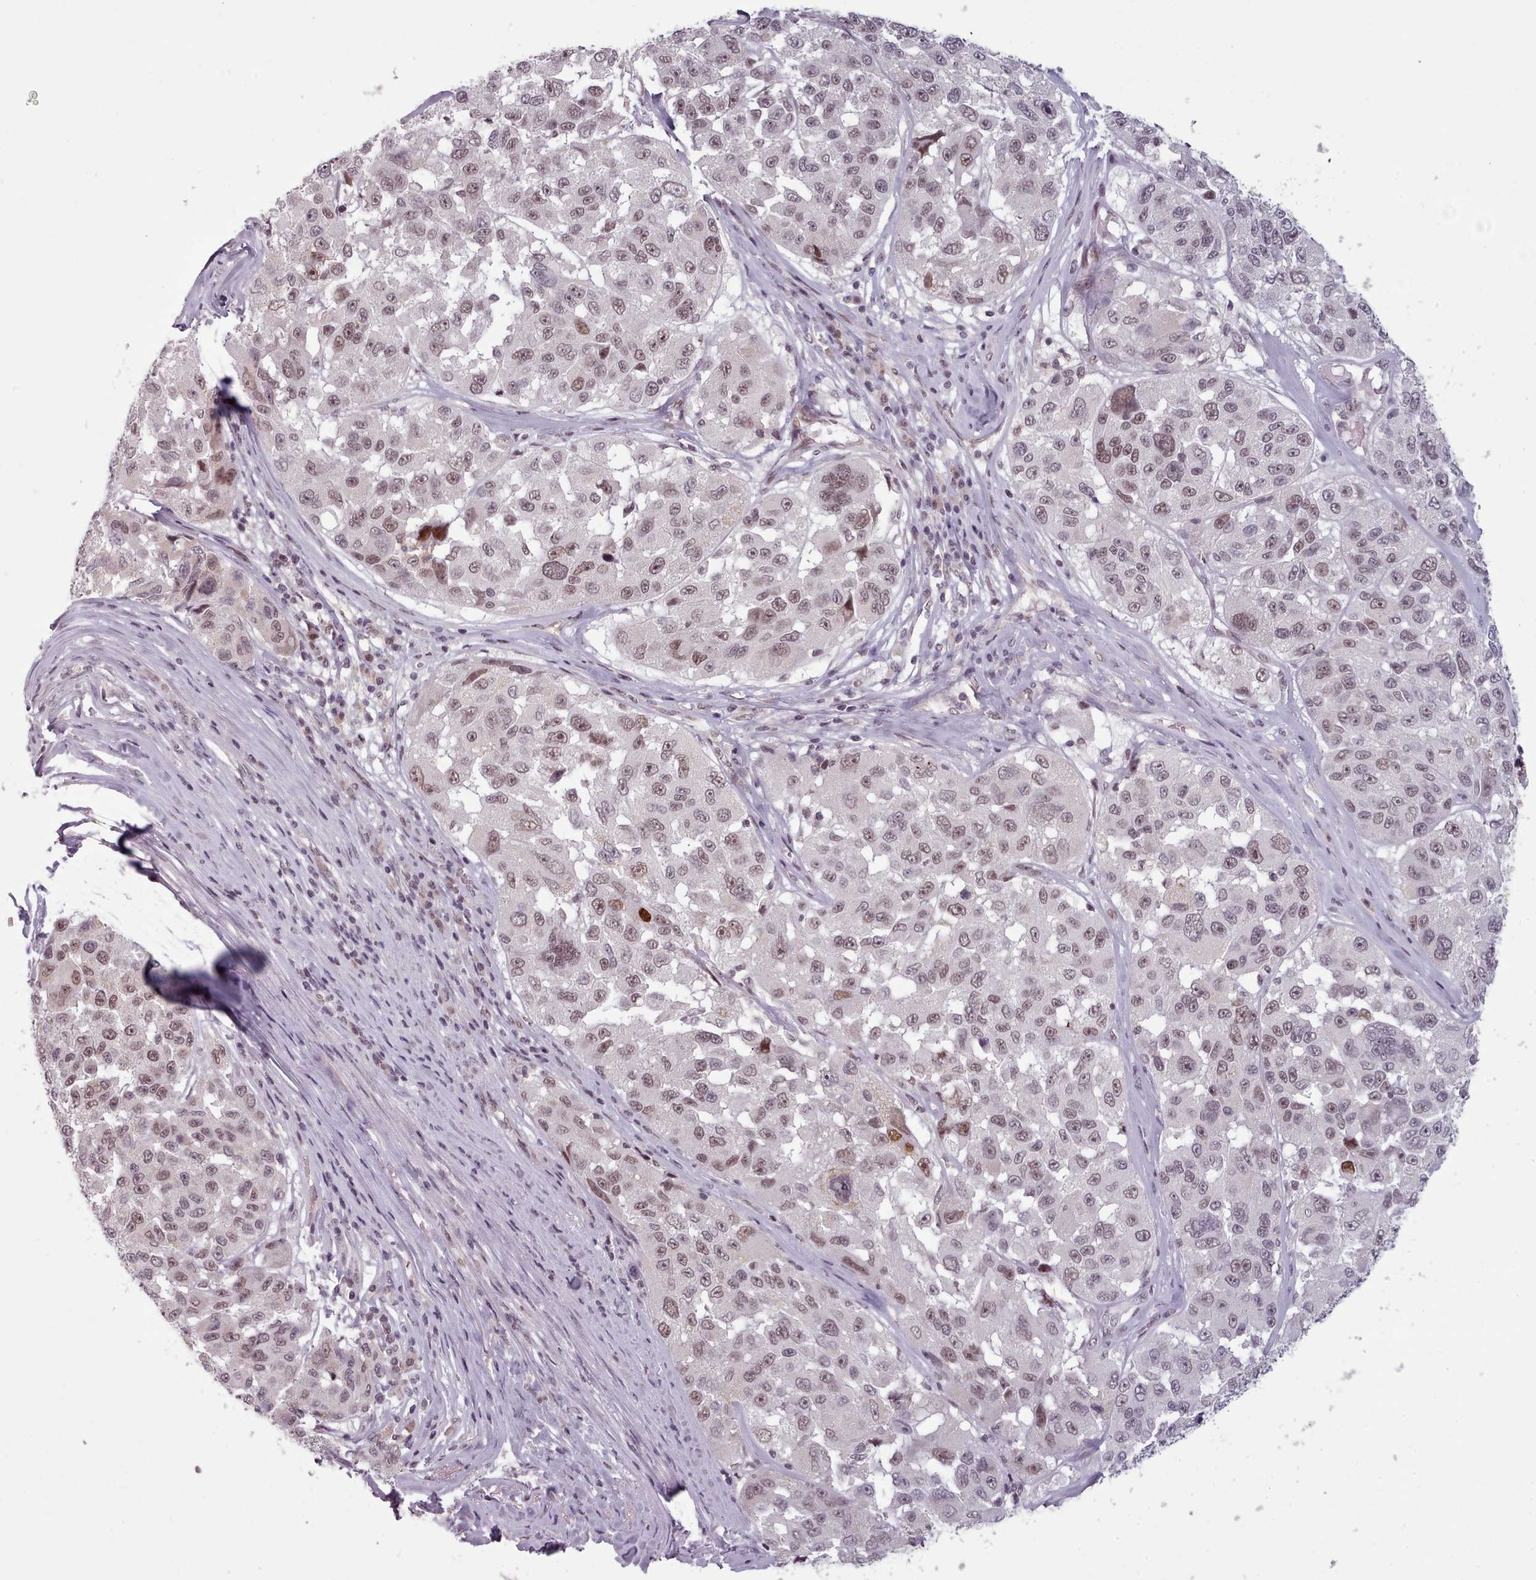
{"staining": {"intensity": "moderate", "quantity": ">75%", "location": "nuclear"}, "tissue": "melanoma", "cell_type": "Tumor cells", "image_type": "cancer", "snomed": [{"axis": "morphology", "description": "Malignant melanoma, NOS"}, {"axis": "topography", "description": "Skin"}], "caption": "Moderate nuclear expression for a protein is seen in about >75% of tumor cells of melanoma using immunohistochemistry.", "gene": "SRSF9", "patient": {"sex": "female", "age": 66}}